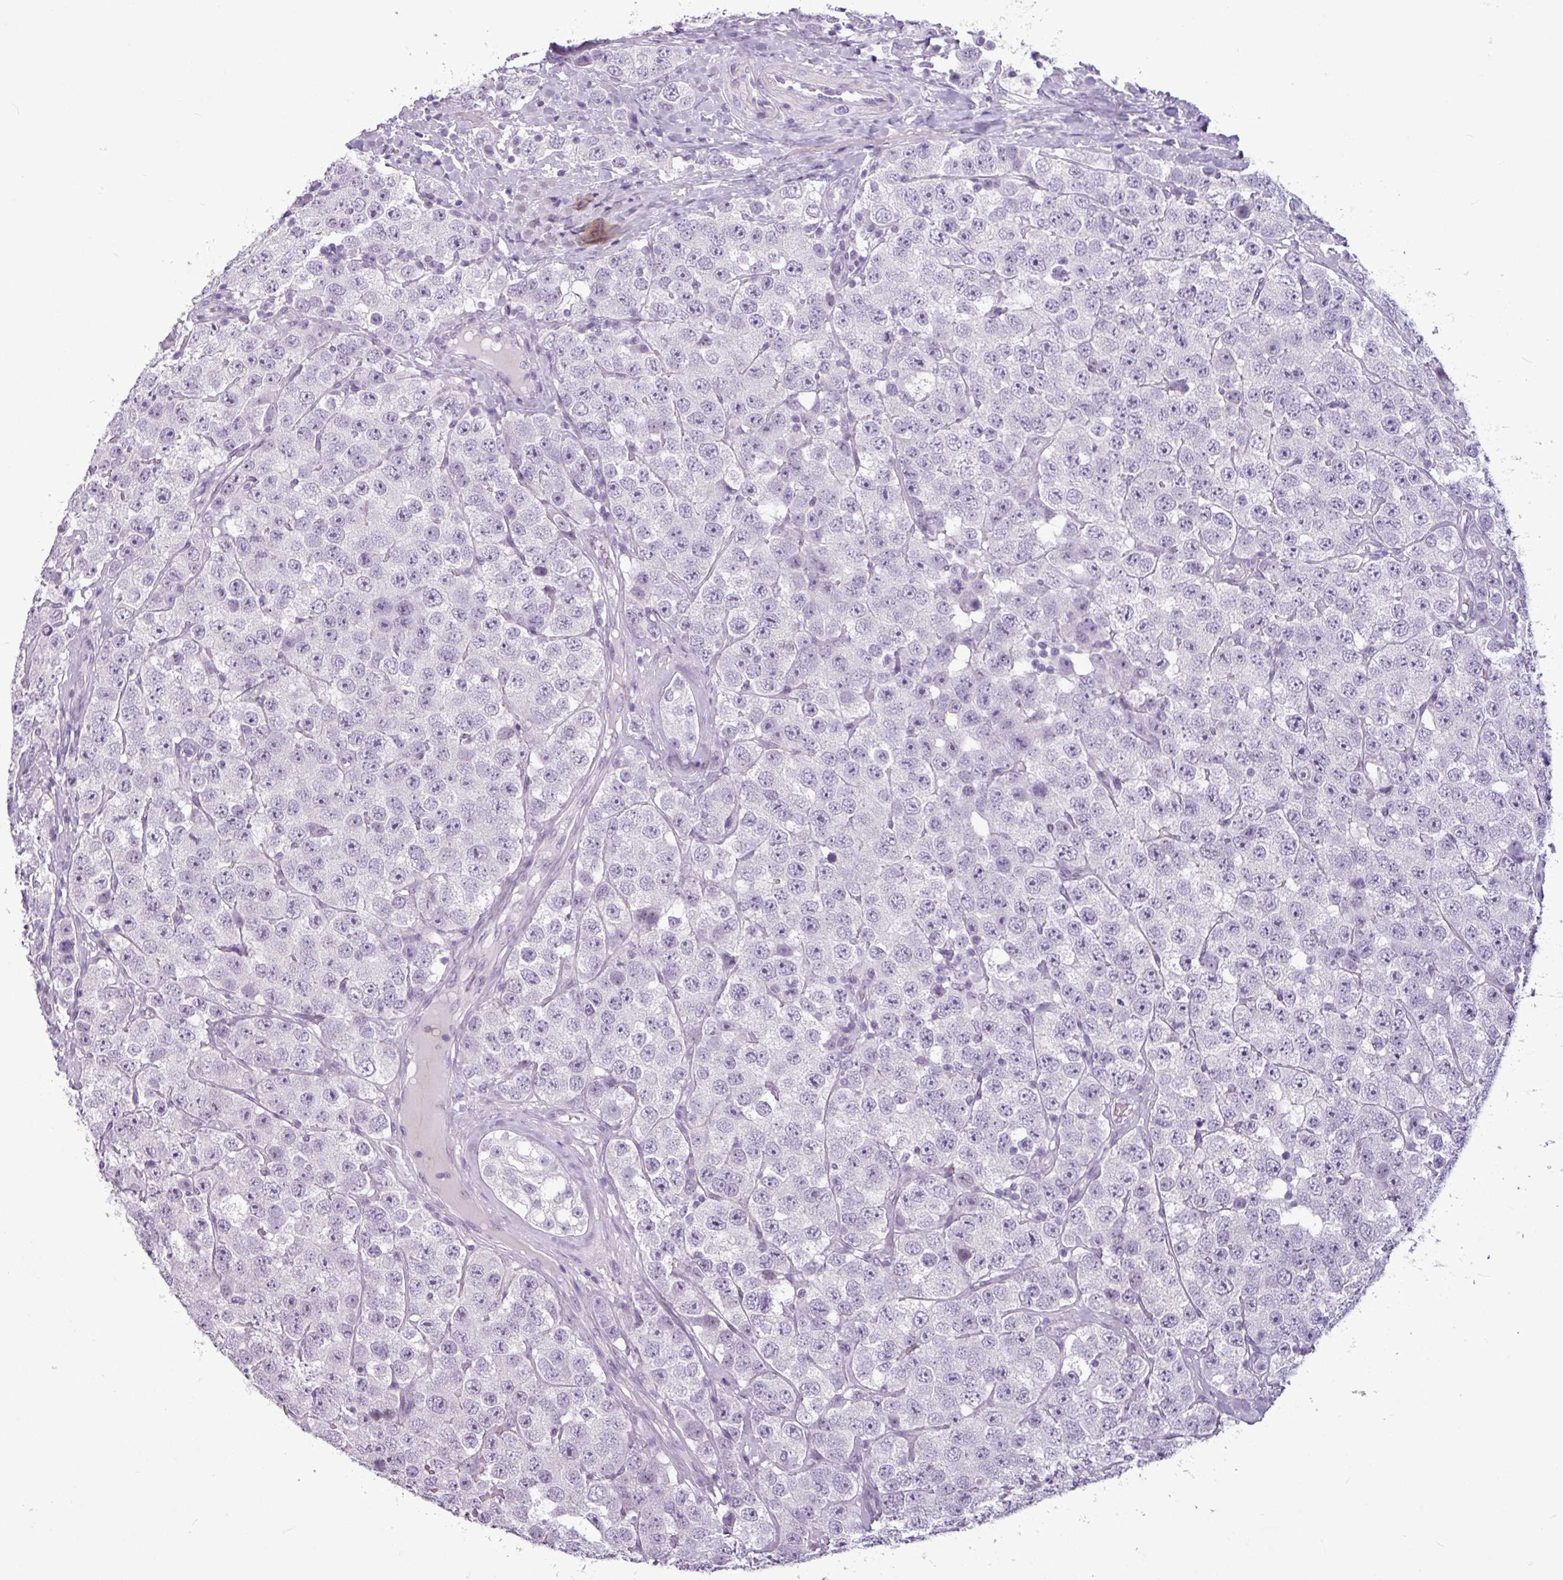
{"staining": {"intensity": "negative", "quantity": "none", "location": "none"}, "tissue": "testis cancer", "cell_type": "Tumor cells", "image_type": "cancer", "snomed": [{"axis": "morphology", "description": "Seminoma, NOS"}, {"axis": "topography", "description": "Testis"}], "caption": "Seminoma (testis) was stained to show a protein in brown. There is no significant positivity in tumor cells. (DAB immunohistochemistry (IHC) with hematoxylin counter stain).", "gene": "AMY2A", "patient": {"sex": "male", "age": 28}}